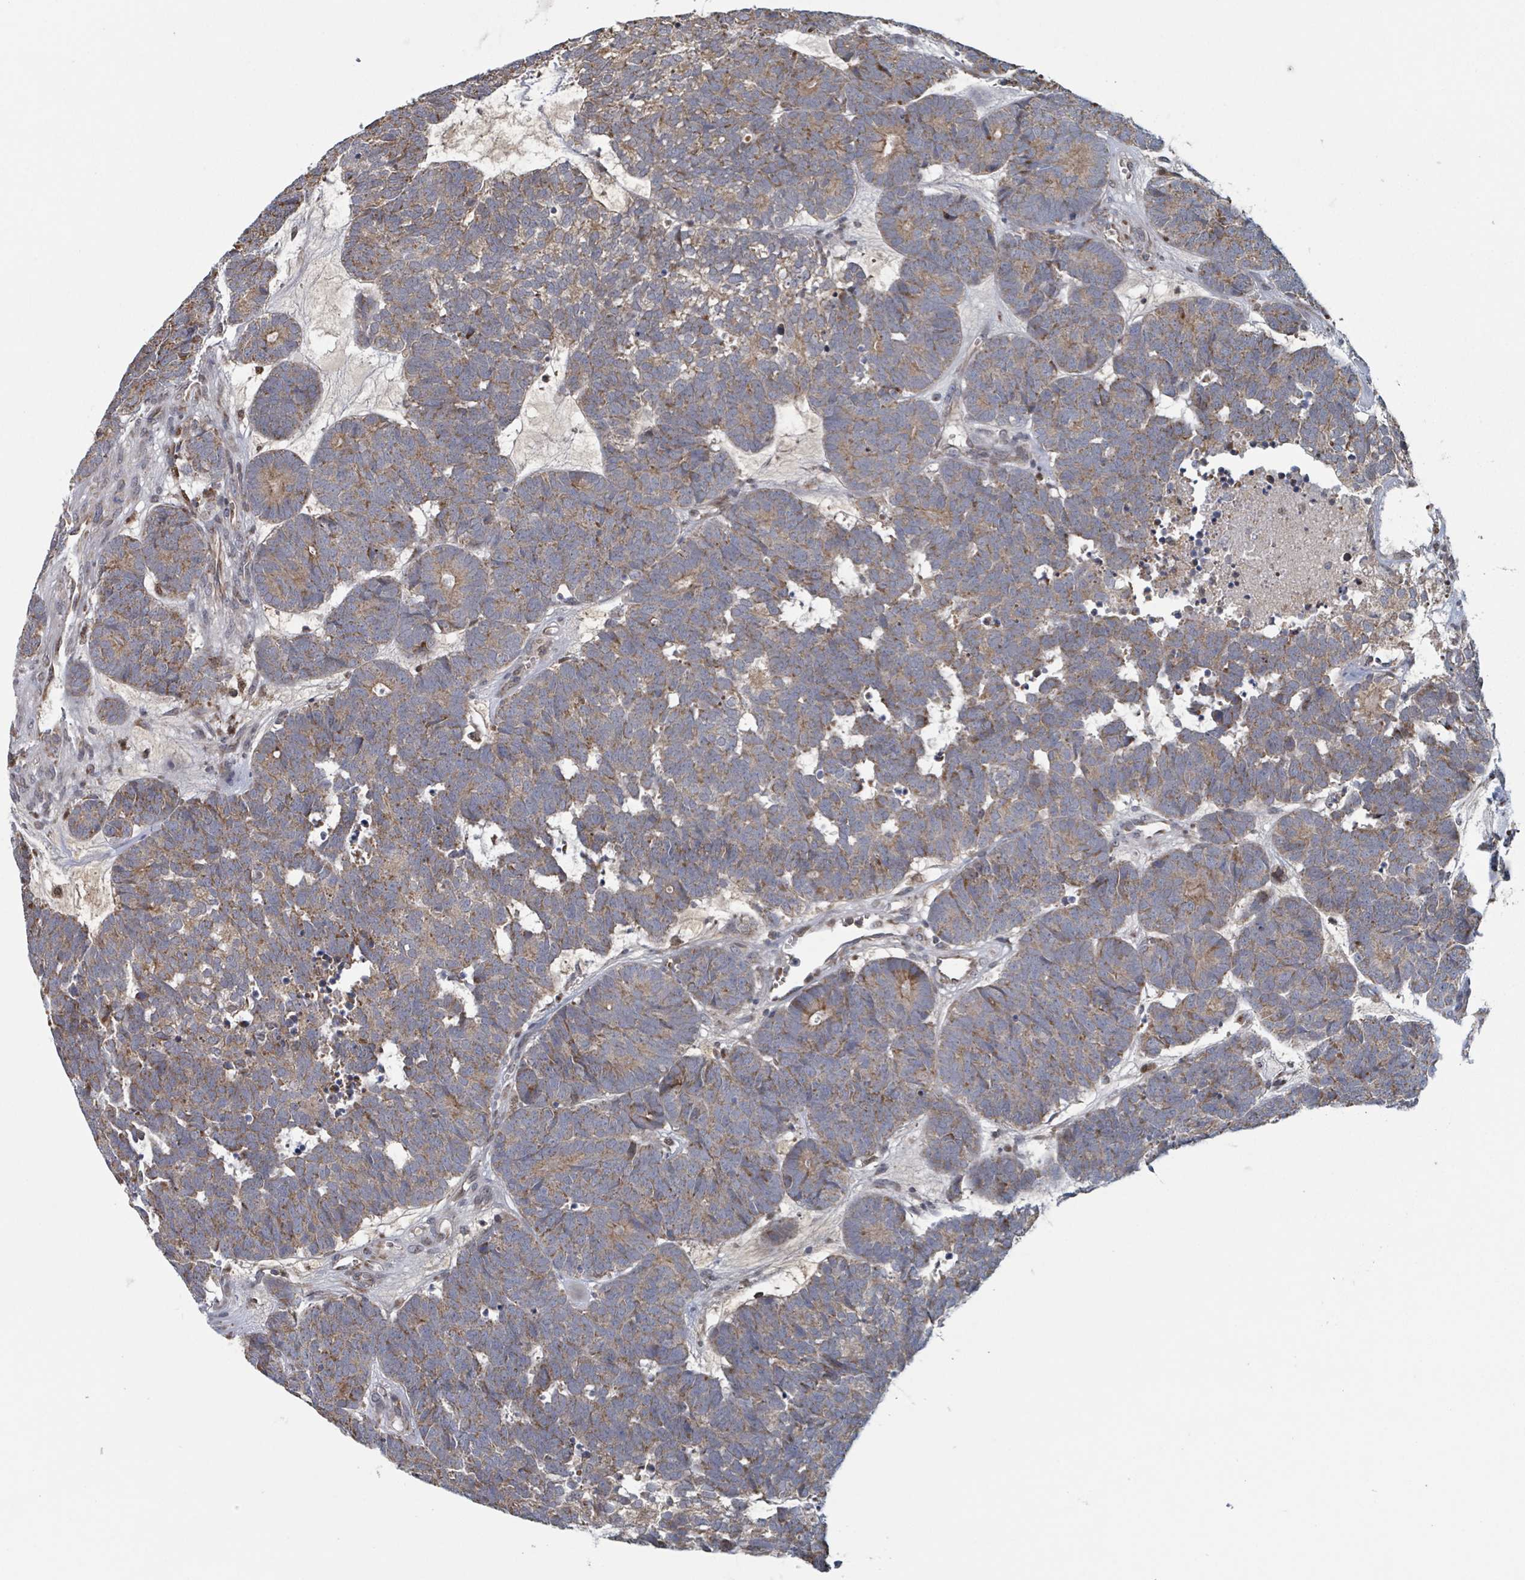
{"staining": {"intensity": "moderate", "quantity": ">75%", "location": "cytoplasmic/membranous"}, "tissue": "head and neck cancer", "cell_type": "Tumor cells", "image_type": "cancer", "snomed": [{"axis": "morphology", "description": "Adenocarcinoma, NOS"}, {"axis": "topography", "description": "Head-Neck"}], "caption": "Protein expression by immunohistochemistry (IHC) shows moderate cytoplasmic/membranous positivity in about >75% of tumor cells in adenocarcinoma (head and neck).", "gene": "HIVEP1", "patient": {"sex": "female", "age": 81}}